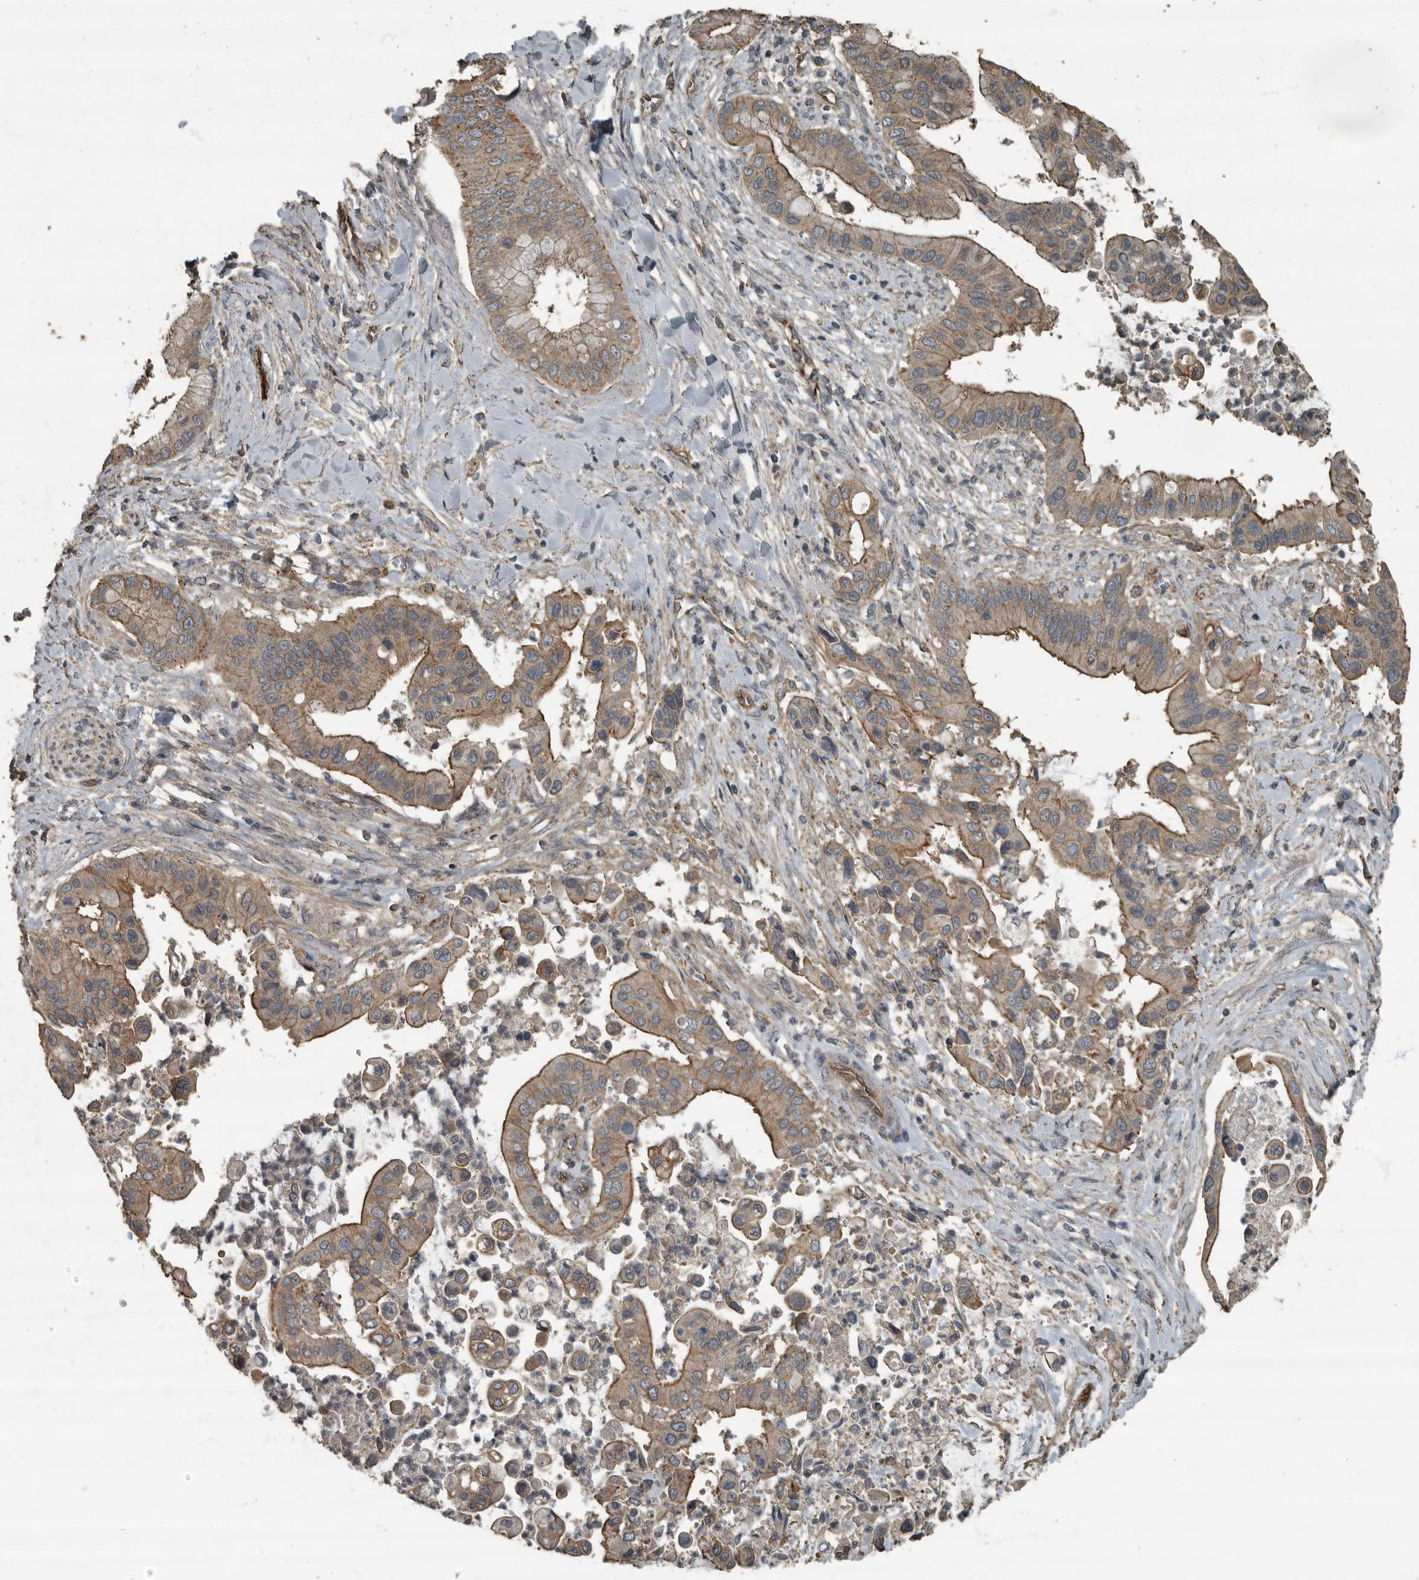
{"staining": {"intensity": "moderate", "quantity": ">75%", "location": "cytoplasmic/membranous"}, "tissue": "liver cancer", "cell_type": "Tumor cells", "image_type": "cancer", "snomed": [{"axis": "morphology", "description": "Cholangiocarcinoma"}, {"axis": "topography", "description": "Liver"}], "caption": "Protein expression by IHC exhibits moderate cytoplasmic/membranous positivity in about >75% of tumor cells in liver cholangiocarcinoma. The protein of interest is stained brown, and the nuclei are stained in blue (DAB IHC with brightfield microscopy, high magnification).", "gene": "IL15RA", "patient": {"sex": "female", "age": 54}}